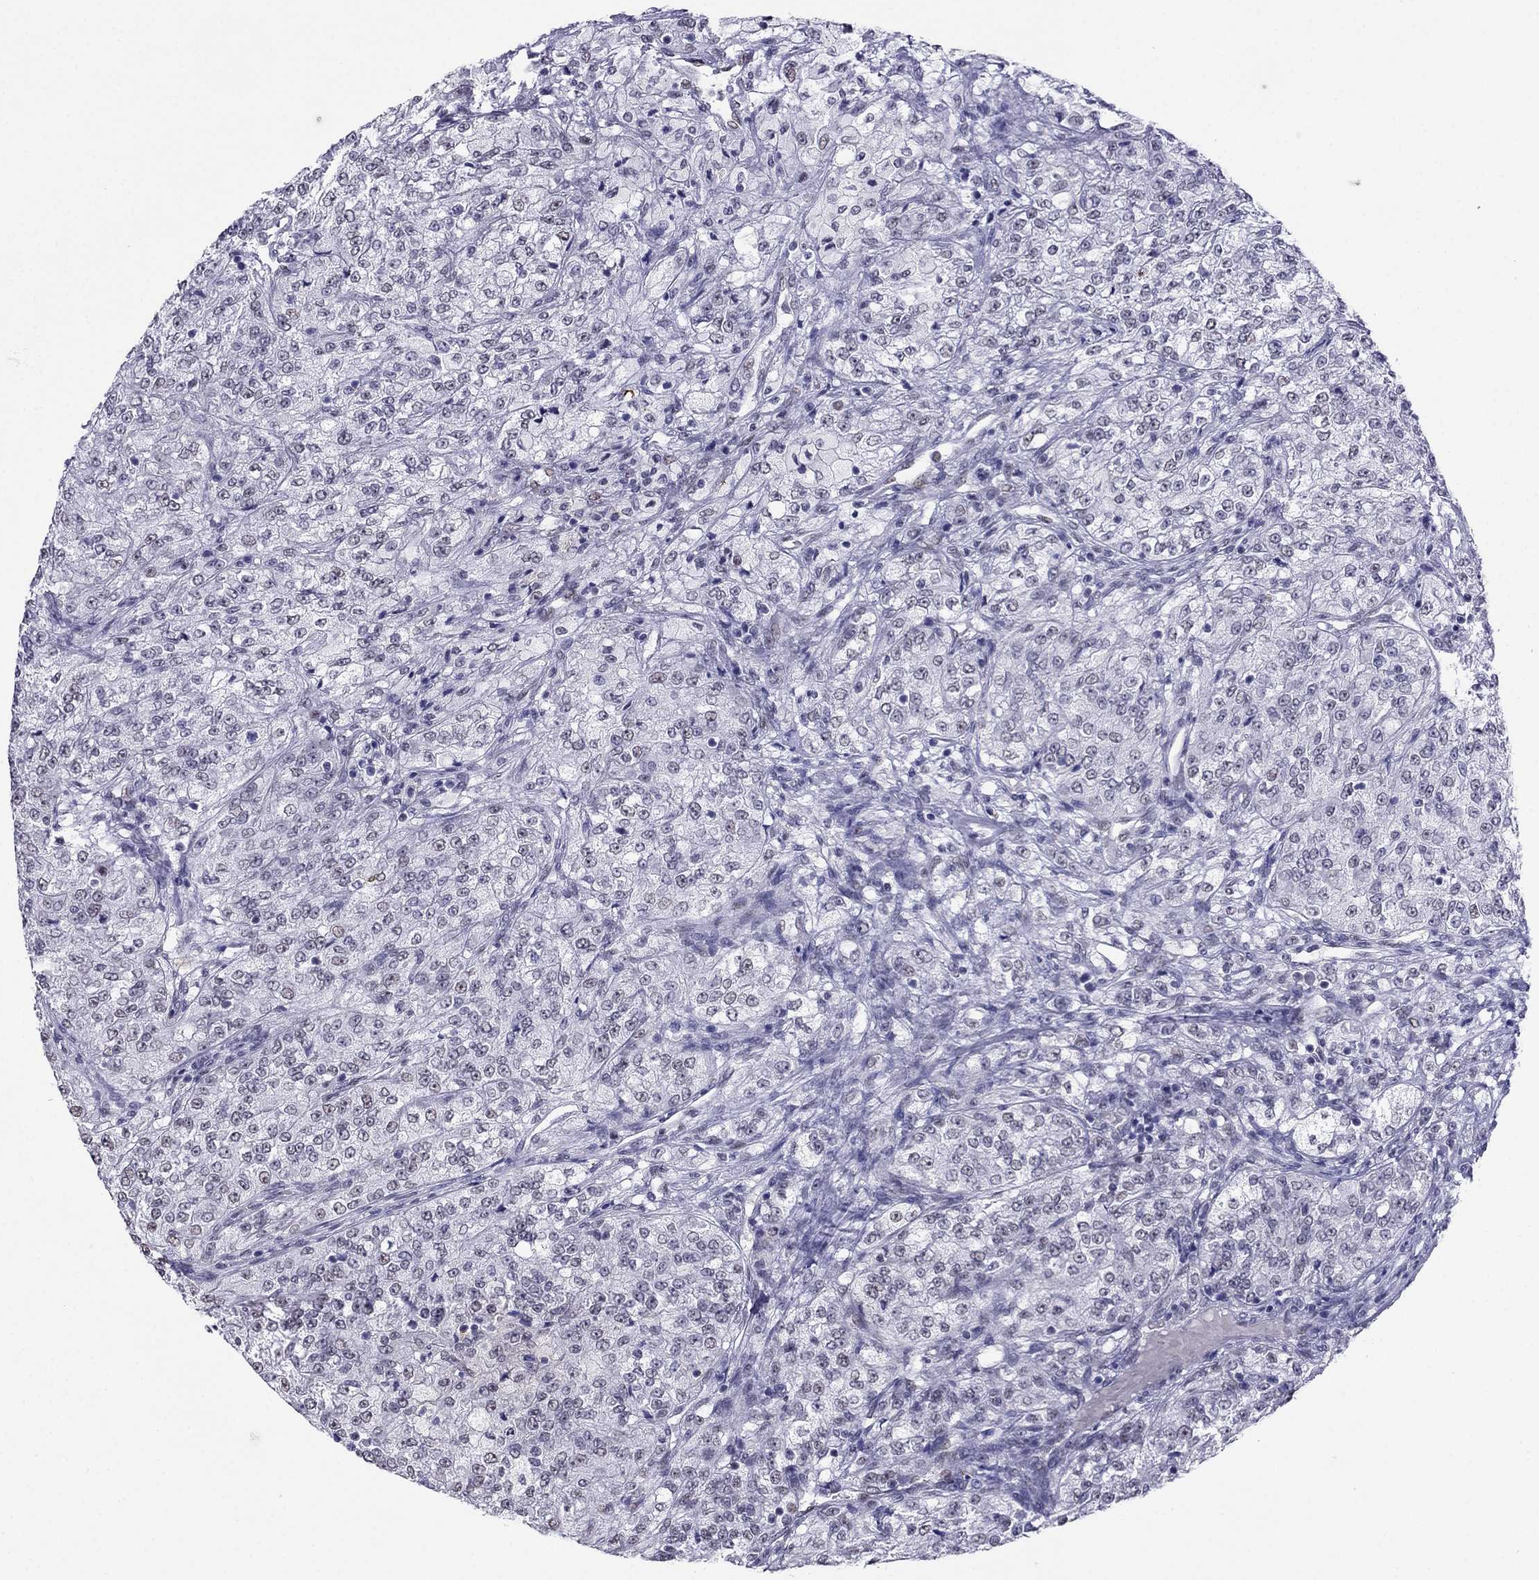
{"staining": {"intensity": "negative", "quantity": "none", "location": "none"}, "tissue": "renal cancer", "cell_type": "Tumor cells", "image_type": "cancer", "snomed": [{"axis": "morphology", "description": "Adenocarcinoma, NOS"}, {"axis": "topography", "description": "Kidney"}], "caption": "Human renal cancer (adenocarcinoma) stained for a protein using IHC reveals no expression in tumor cells.", "gene": "PPM1G", "patient": {"sex": "female", "age": 63}}